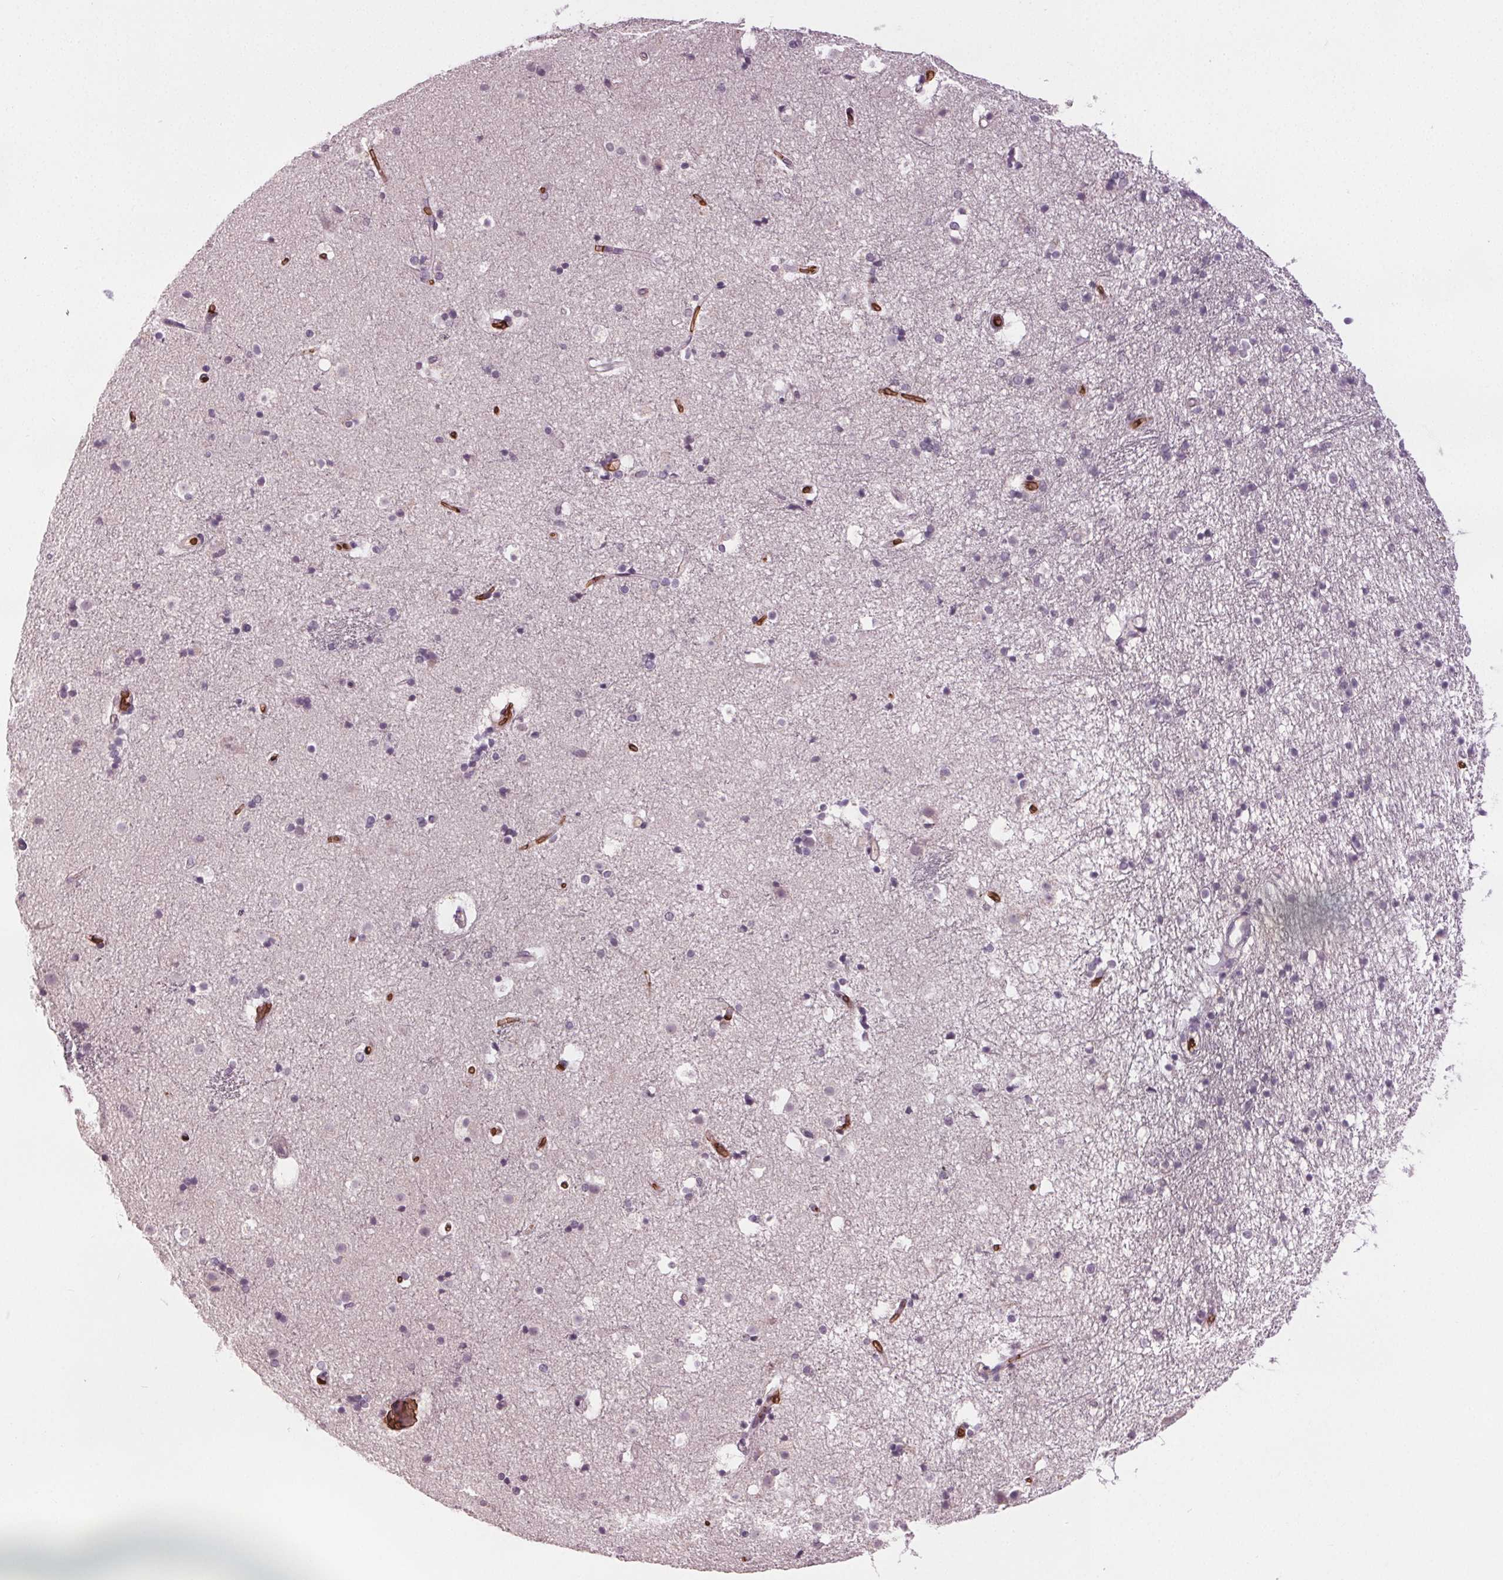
{"staining": {"intensity": "negative", "quantity": "none", "location": "none"}, "tissue": "caudate", "cell_type": "Glial cells", "image_type": "normal", "snomed": [{"axis": "morphology", "description": "Normal tissue, NOS"}, {"axis": "topography", "description": "Lateral ventricle wall"}], "caption": "DAB (3,3'-diaminobenzidine) immunohistochemical staining of unremarkable caudate demonstrates no significant positivity in glial cells. Nuclei are stained in blue.", "gene": "SLC4A1", "patient": {"sex": "female", "age": 71}}